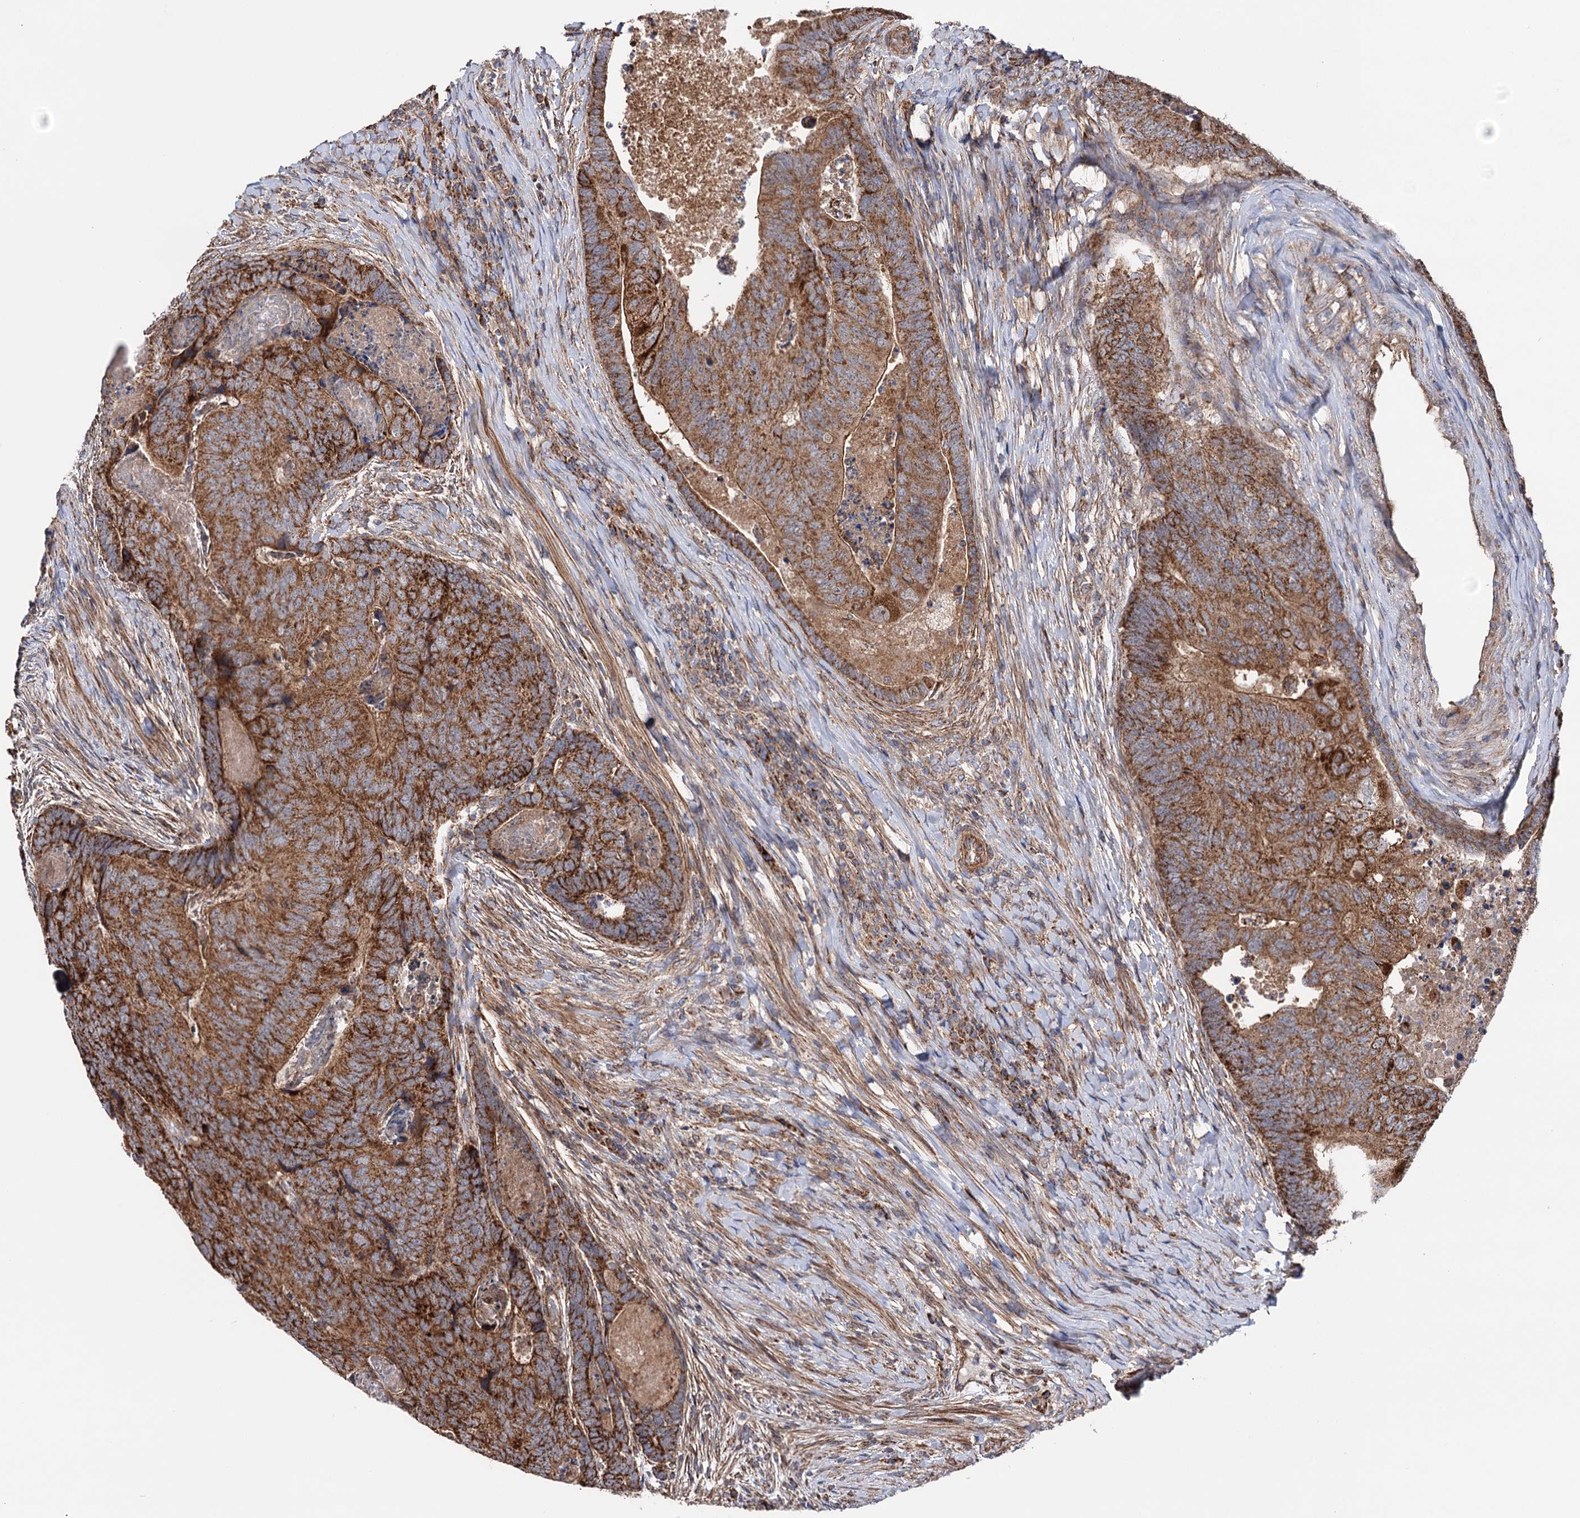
{"staining": {"intensity": "moderate", "quantity": ">75%", "location": "cytoplasmic/membranous"}, "tissue": "colorectal cancer", "cell_type": "Tumor cells", "image_type": "cancer", "snomed": [{"axis": "morphology", "description": "Adenocarcinoma, NOS"}, {"axis": "topography", "description": "Colon"}], "caption": "DAB immunohistochemical staining of human colorectal cancer demonstrates moderate cytoplasmic/membranous protein expression in approximately >75% of tumor cells.", "gene": "SUCLA2", "patient": {"sex": "female", "age": 67}}